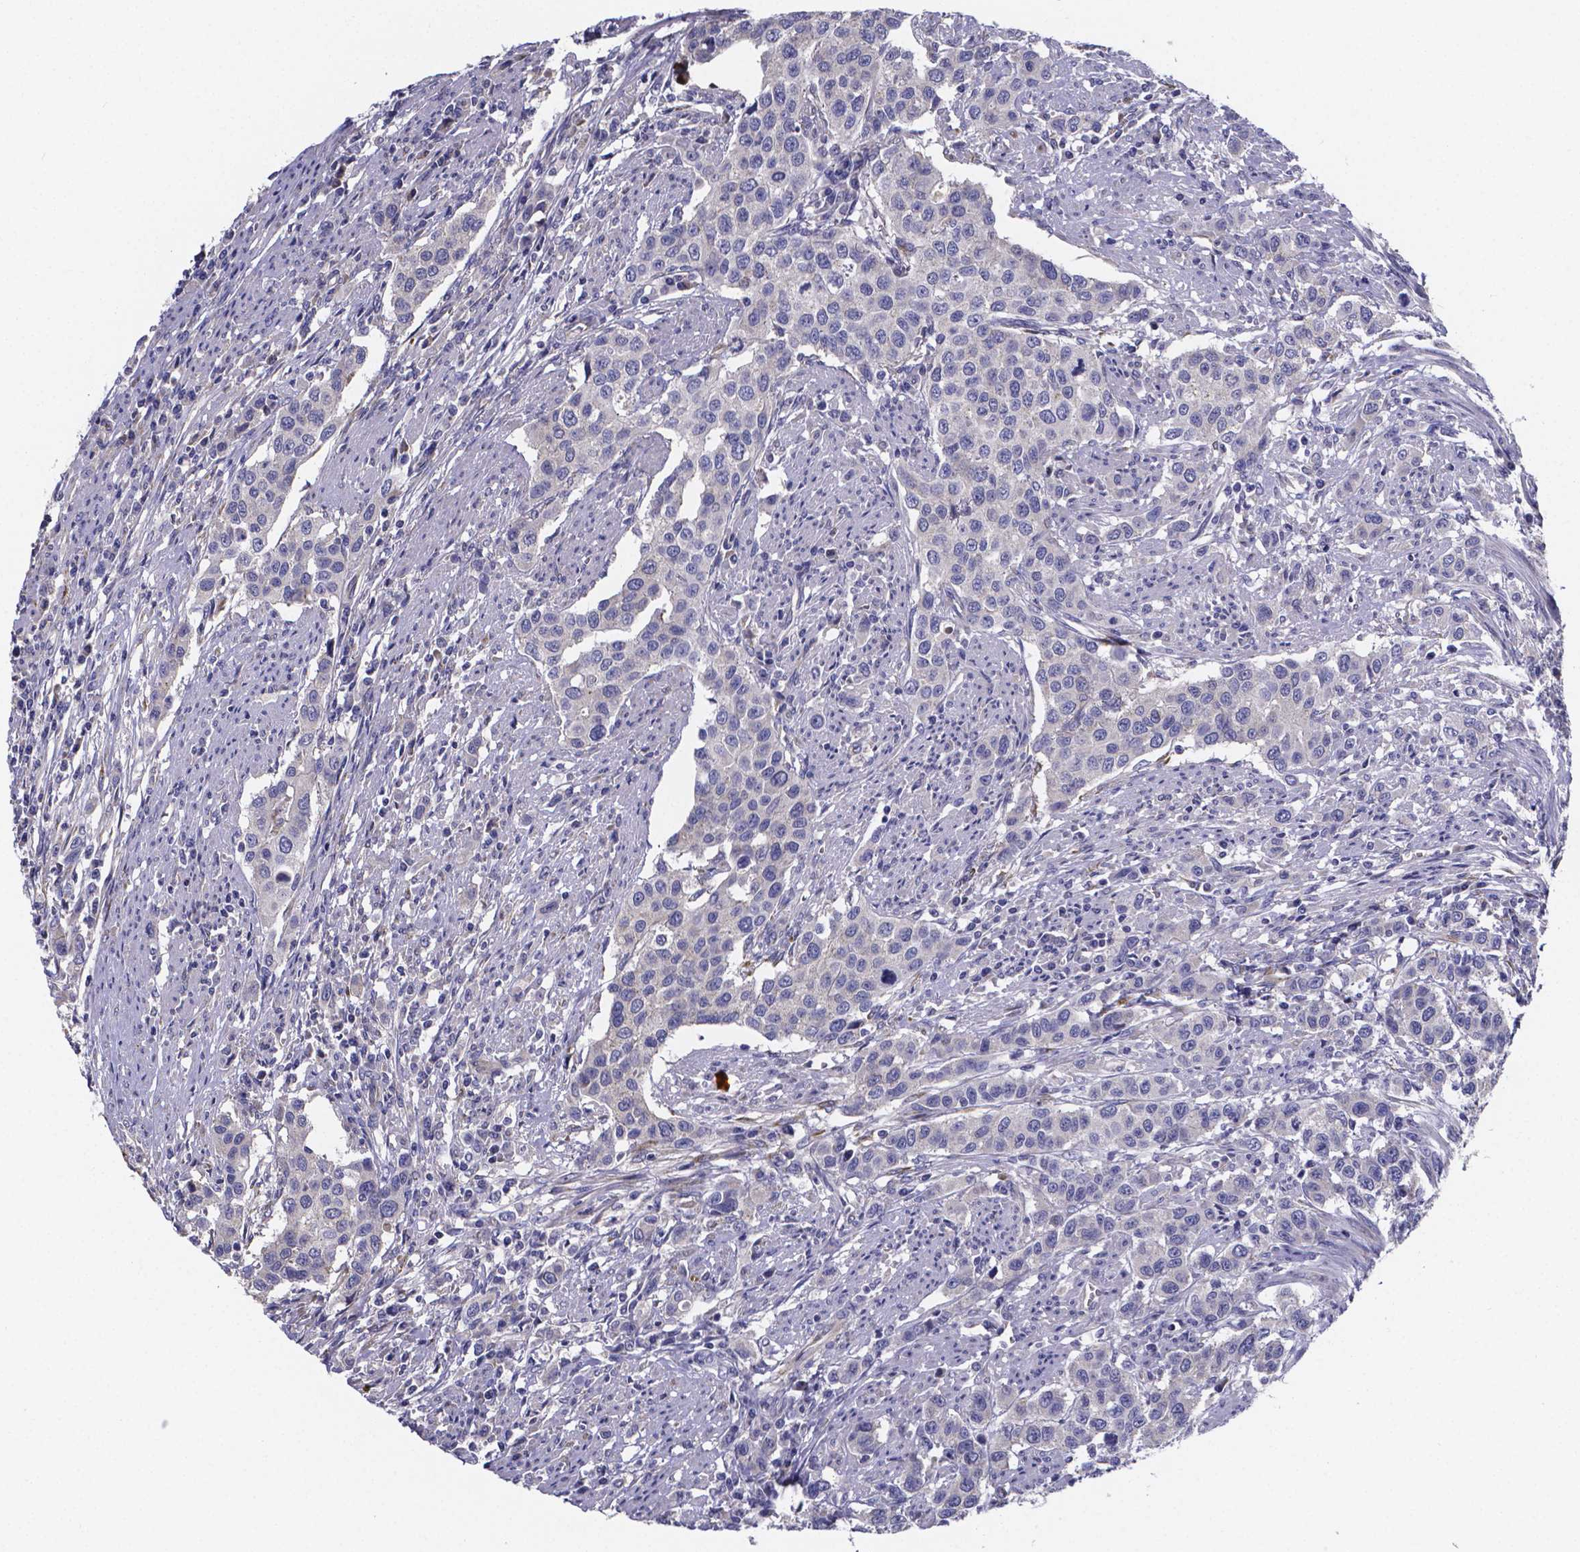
{"staining": {"intensity": "negative", "quantity": "none", "location": "none"}, "tissue": "urothelial cancer", "cell_type": "Tumor cells", "image_type": "cancer", "snomed": [{"axis": "morphology", "description": "Urothelial carcinoma, High grade"}, {"axis": "topography", "description": "Urinary bladder"}], "caption": "Tumor cells are negative for protein expression in human urothelial cancer. The staining was performed using DAB to visualize the protein expression in brown, while the nuclei were stained in blue with hematoxylin (Magnification: 20x).", "gene": "SFRP4", "patient": {"sex": "female", "age": 58}}